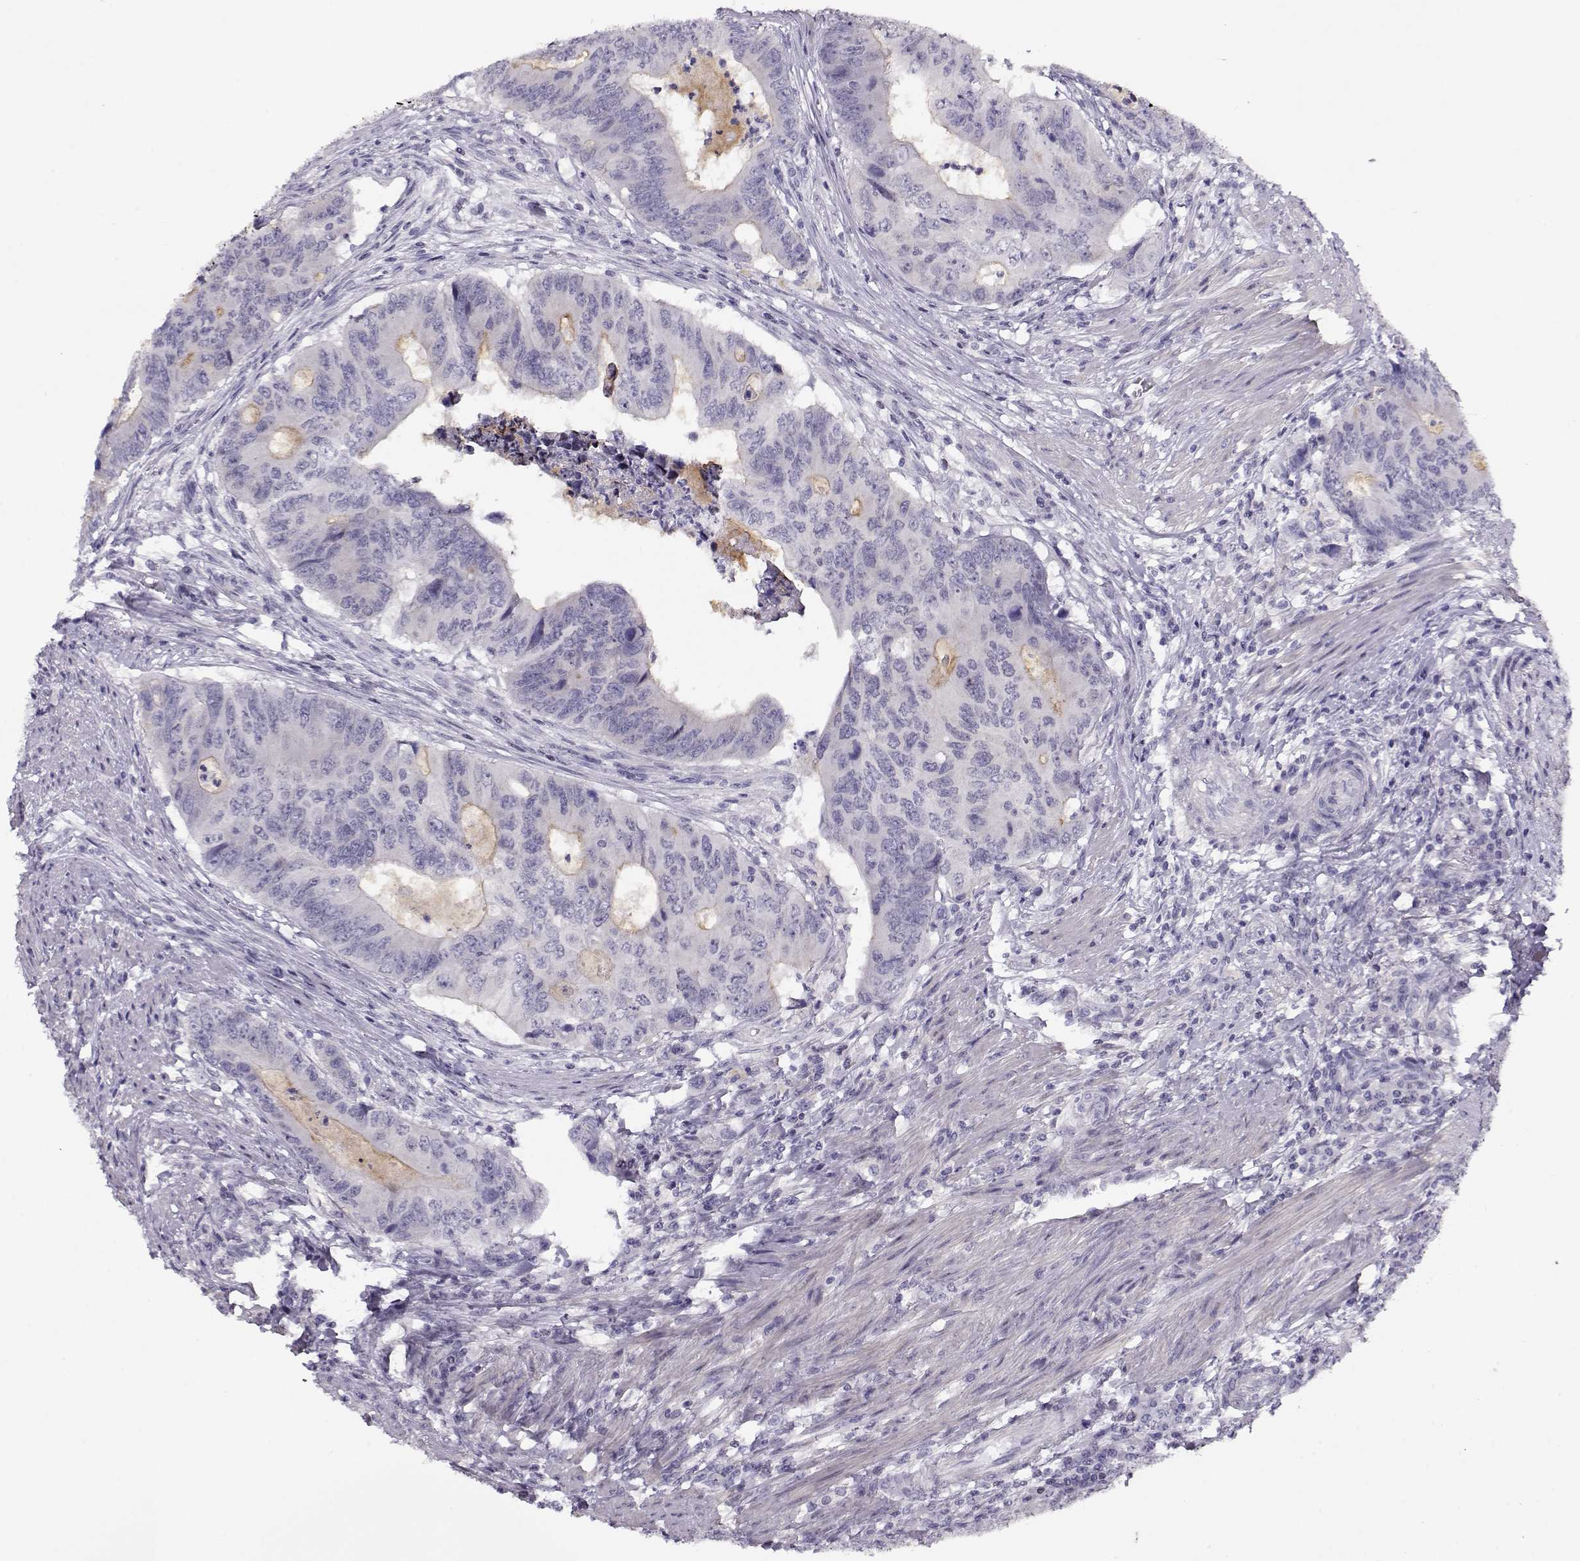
{"staining": {"intensity": "weak", "quantity": "<25%", "location": "cytoplasmic/membranous"}, "tissue": "colorectal cancer", "cell_type": "Tumor cells", "image_type": "cancer", "snomed": [{"axis": "morphology", "description": "Adenocarcinoma, NOS"}, {"axis": "topography", "description": "Colon"}], "caption": "Tumor cells are negative for brown protein staining in colorectal cancer. (DAB immunohistochemistry, high magnification).", "gene": "CRX", "patient": {"sex": "male", "age": 53}}